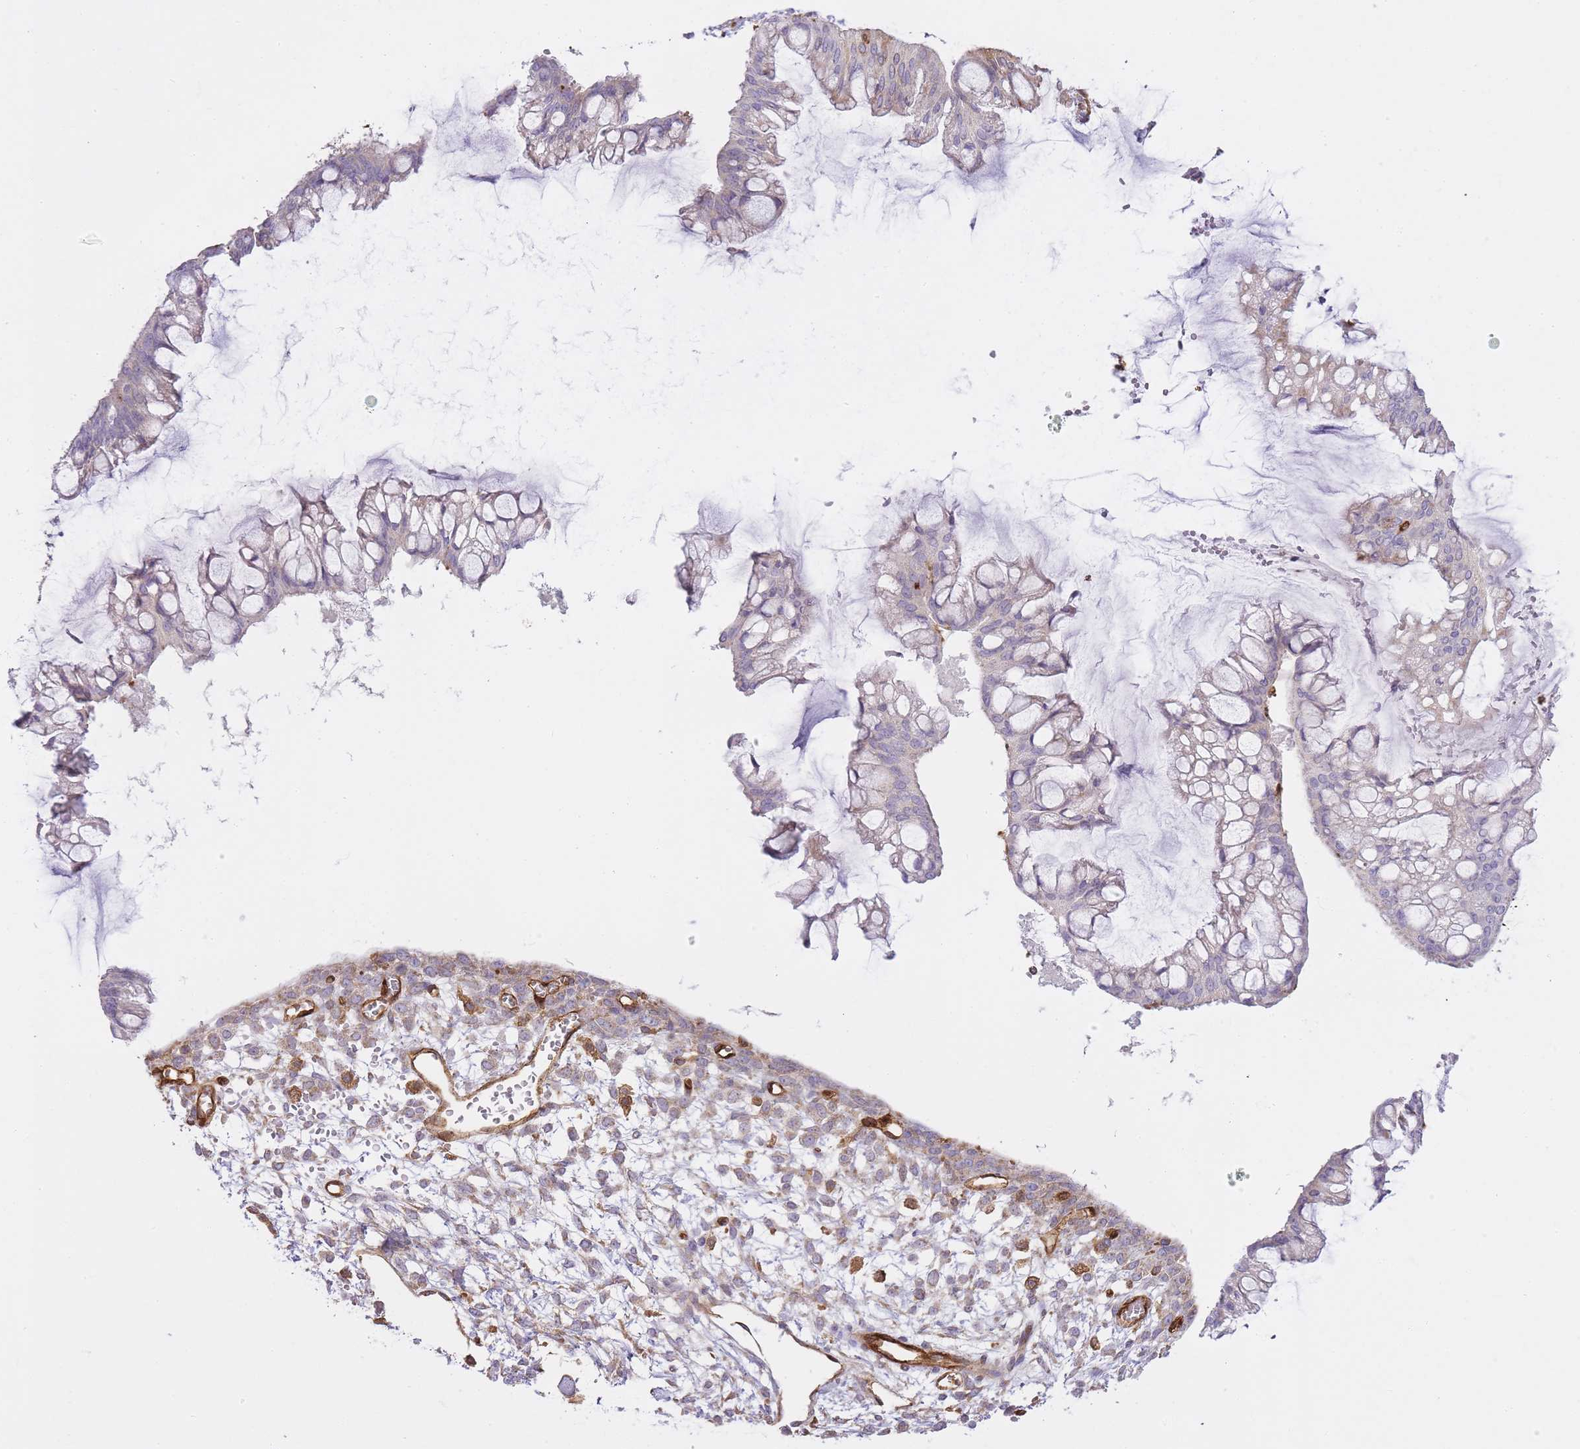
{"staining": {"intensity": "negative", "quantity": "none", "location": "none"}, "tissue": "ovarian cancer", "cell_type": "Tumor cells", "image_type": "cancer", "snomed": [{"axis": "morphology", "description": "Cystadenocarcinoma, mucinous, NOS"}, {"axis": "topography", "description": "Ovary"}], "caption": "IHC image of human ovarian cancer (mucinous cystadenocarcinoma) stained for a protein (brown), which demonstrates no staining in tumor cells. The staining was performed using DAB (3,3'-diaminobenzidine) to visualize the protein expression in brown, while the nuclei were stained in blue with hematoxylin (Magnification: 20x).", "gene": "MSN", "patient": {"sex": "female", "age": 73}}